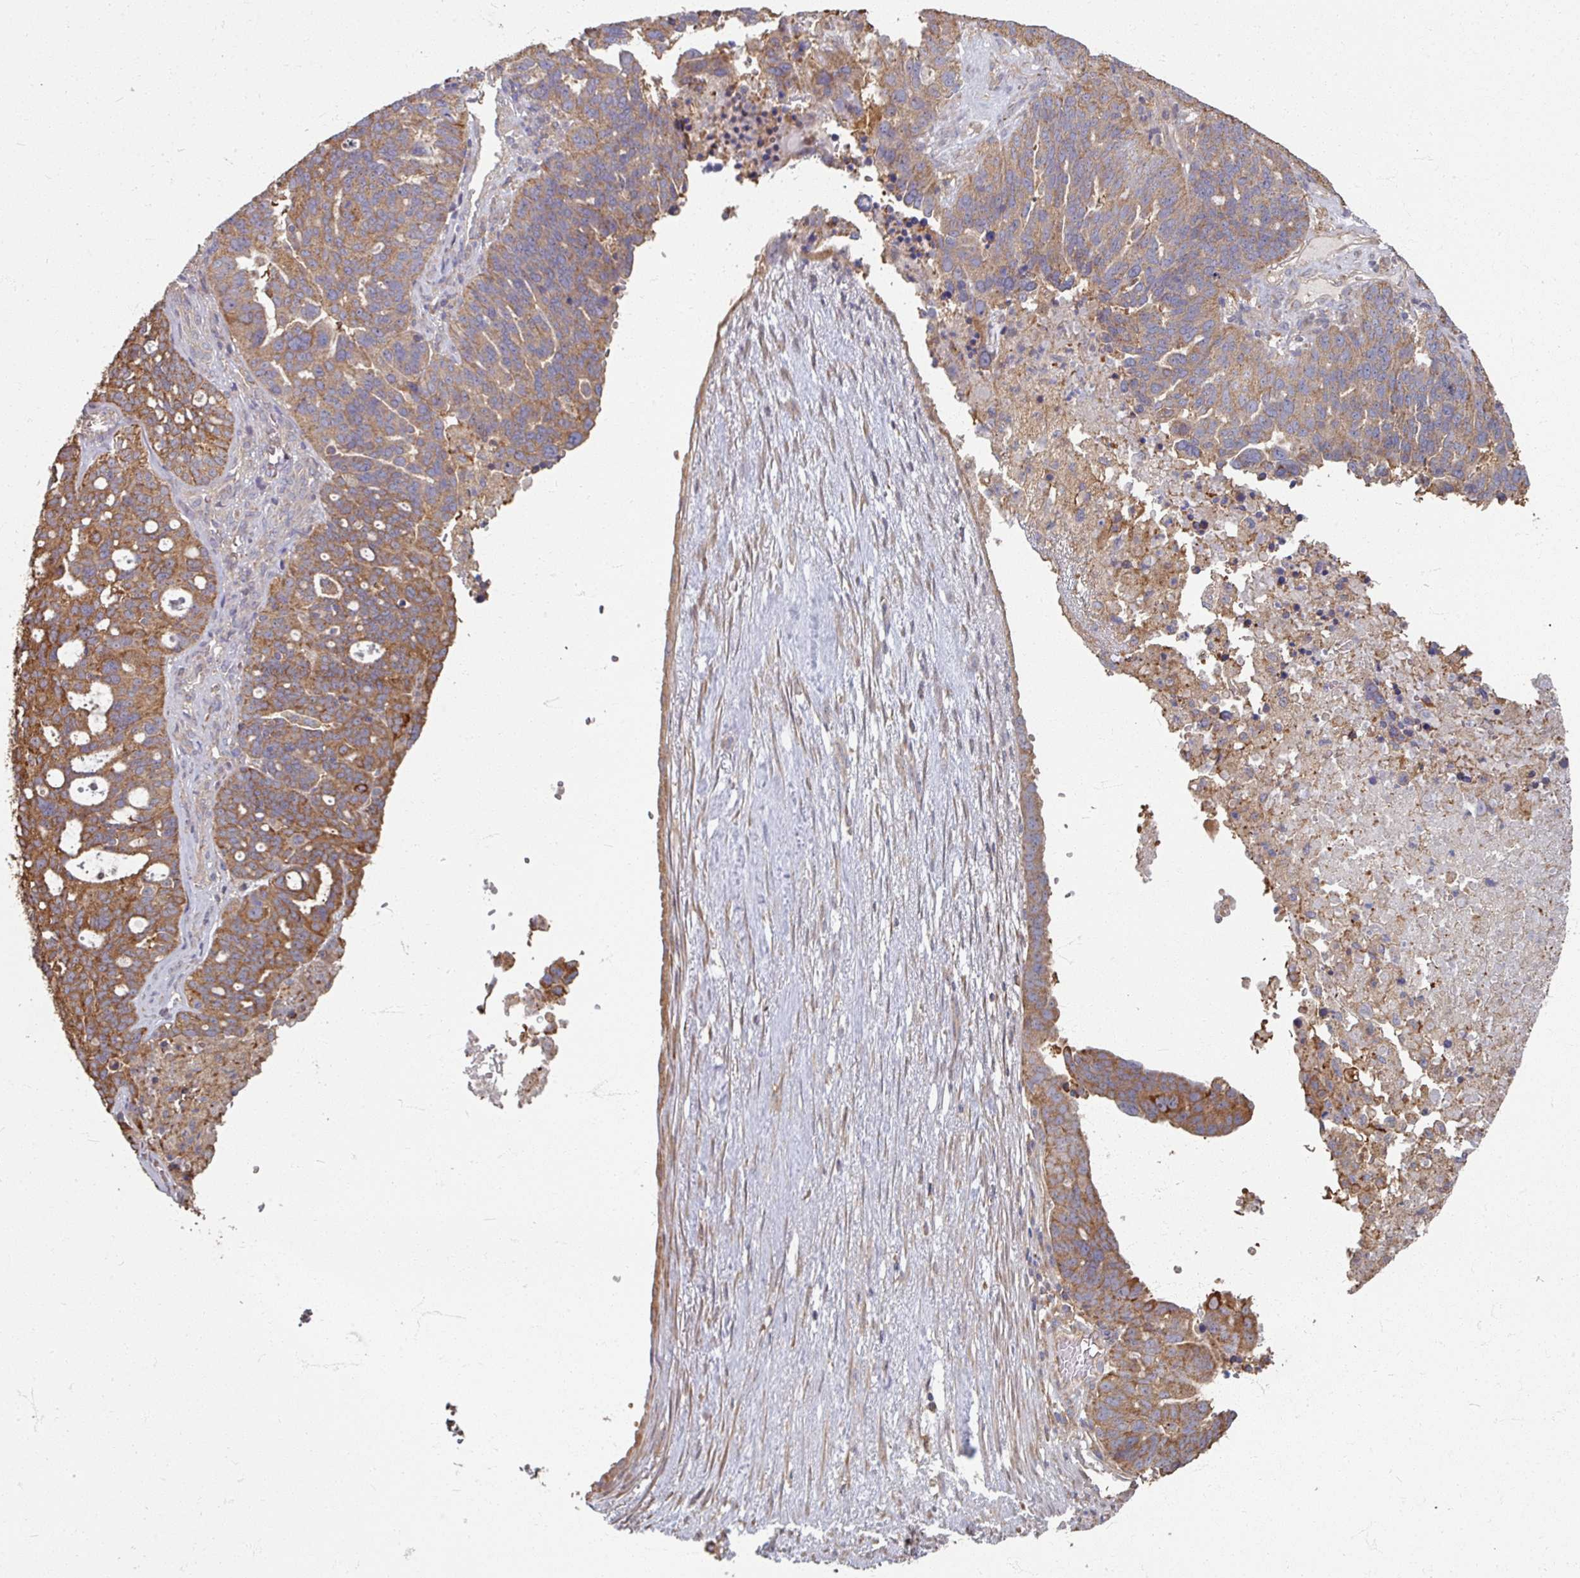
{"staining": {"intensity": "moderate", "quantity": ">75%", "location": "cytoplasmic/membranous"}, "tissue": "ovarian cancer", "cell_type": "Tumor cells", "image_type": "cancer", "snomed": [{"axis": "morphology", "description": "Cystadenocarcinoma, serous, NOS"}, {"axis": "topography", "description": "Ovary"}], "caption": "This histopathology image demonstrates immunohistochemistry (IHC) staining of serous cystadenocarcinoma (ovarian), with medium moderate cytoplasmic/membranous expression in about >75% of tumor cells.", "gene": "CCDC68", "patient": {"sex": "female", "age": 59}}